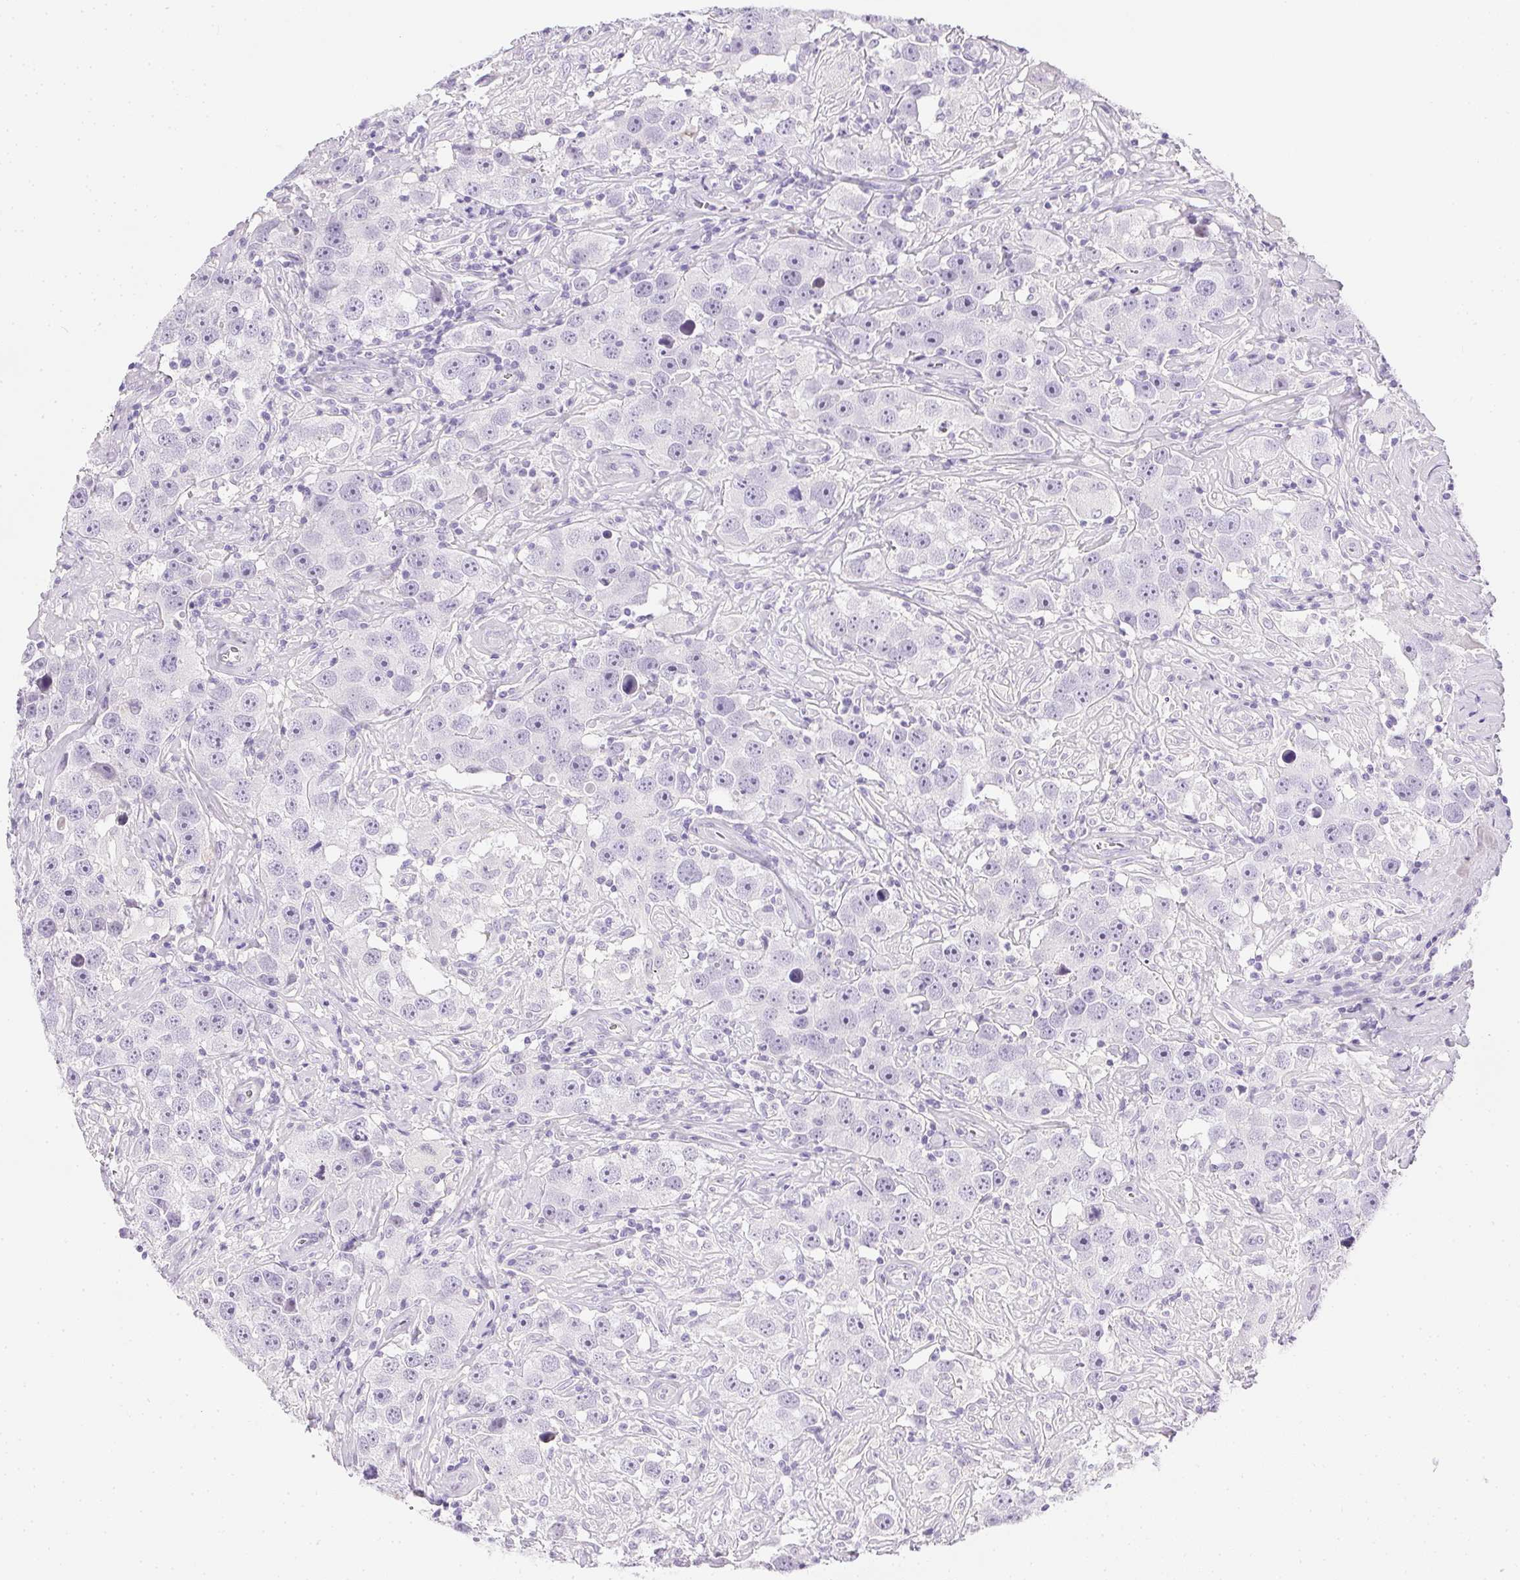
{"staining": {"intensity": "negative", "quantity": "none", "location": "none"}, "tissue": "testis cancer", "cell_type": "Tumor cells", "image_type": "cancer", "snomed": [{"axis": "morphology", "description": "Seminoma, NOS"}, {"axis": "topography", "description": "Testis"}], "caption": "DAB immunohistochemical staining of human seminoma (testis) exhibits no significant staining in tumor cells.", "gene": "C20orf85", "patient": {"sex": "male", "age": 49}}